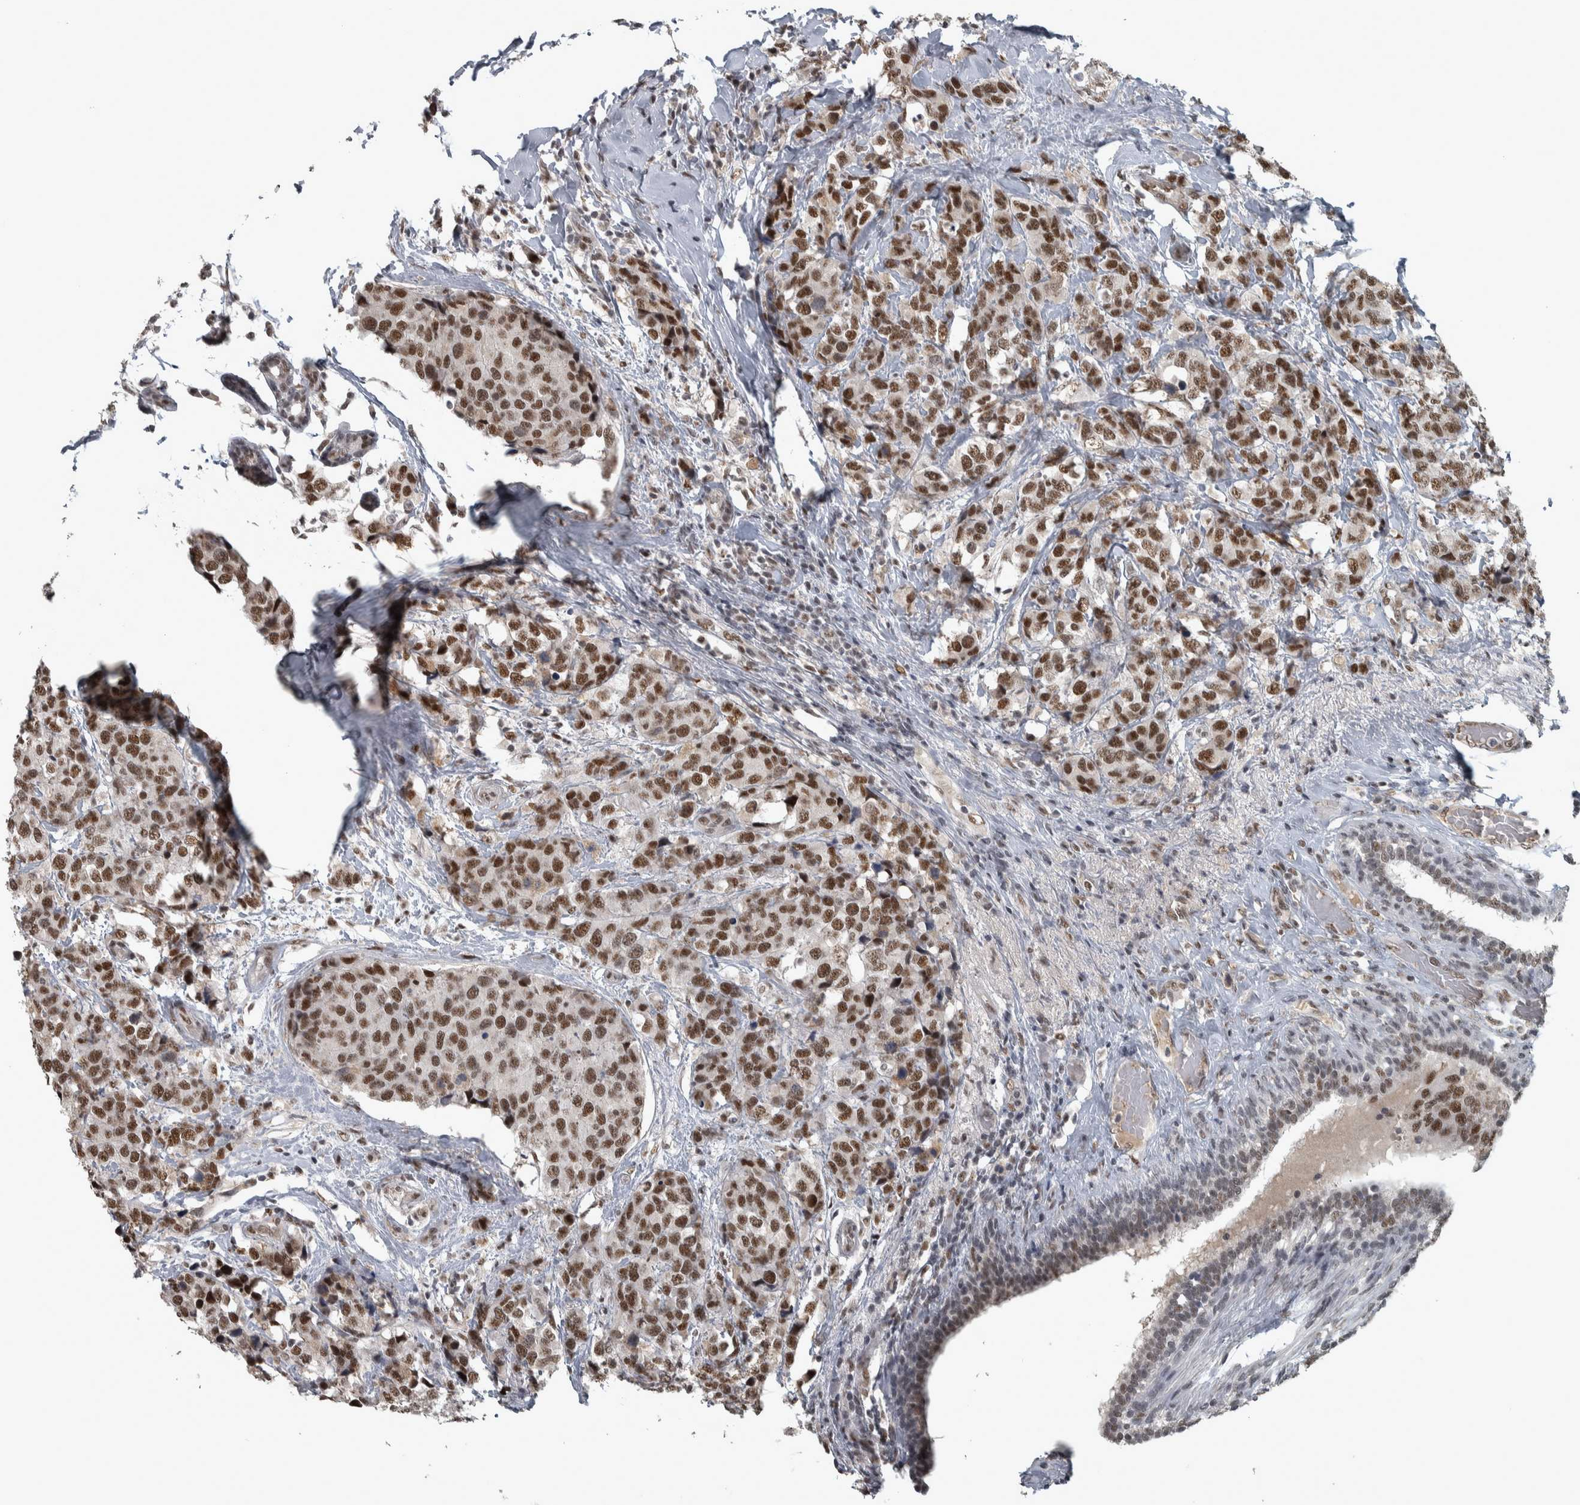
{"staining": {"intensity": "moderate", "quantity": ">75%", "location": "nuclear"}, "tissue": "breast cancer", "cell_type": "Tumor cells", "image_type": "cancer", "snomed": [{"axis": "morphology", "description": "Lobular carcinoma"}, {"axis": "topography", "description": "Breast"}], "caption": "Brown immunohistochemical staining in human lobular carcinoma (breast) exhibits moderate nuclear positivity in about >75% of tumor cells.", "gene": "DDX42", "patient": {"sex": "female", "age": 59}}